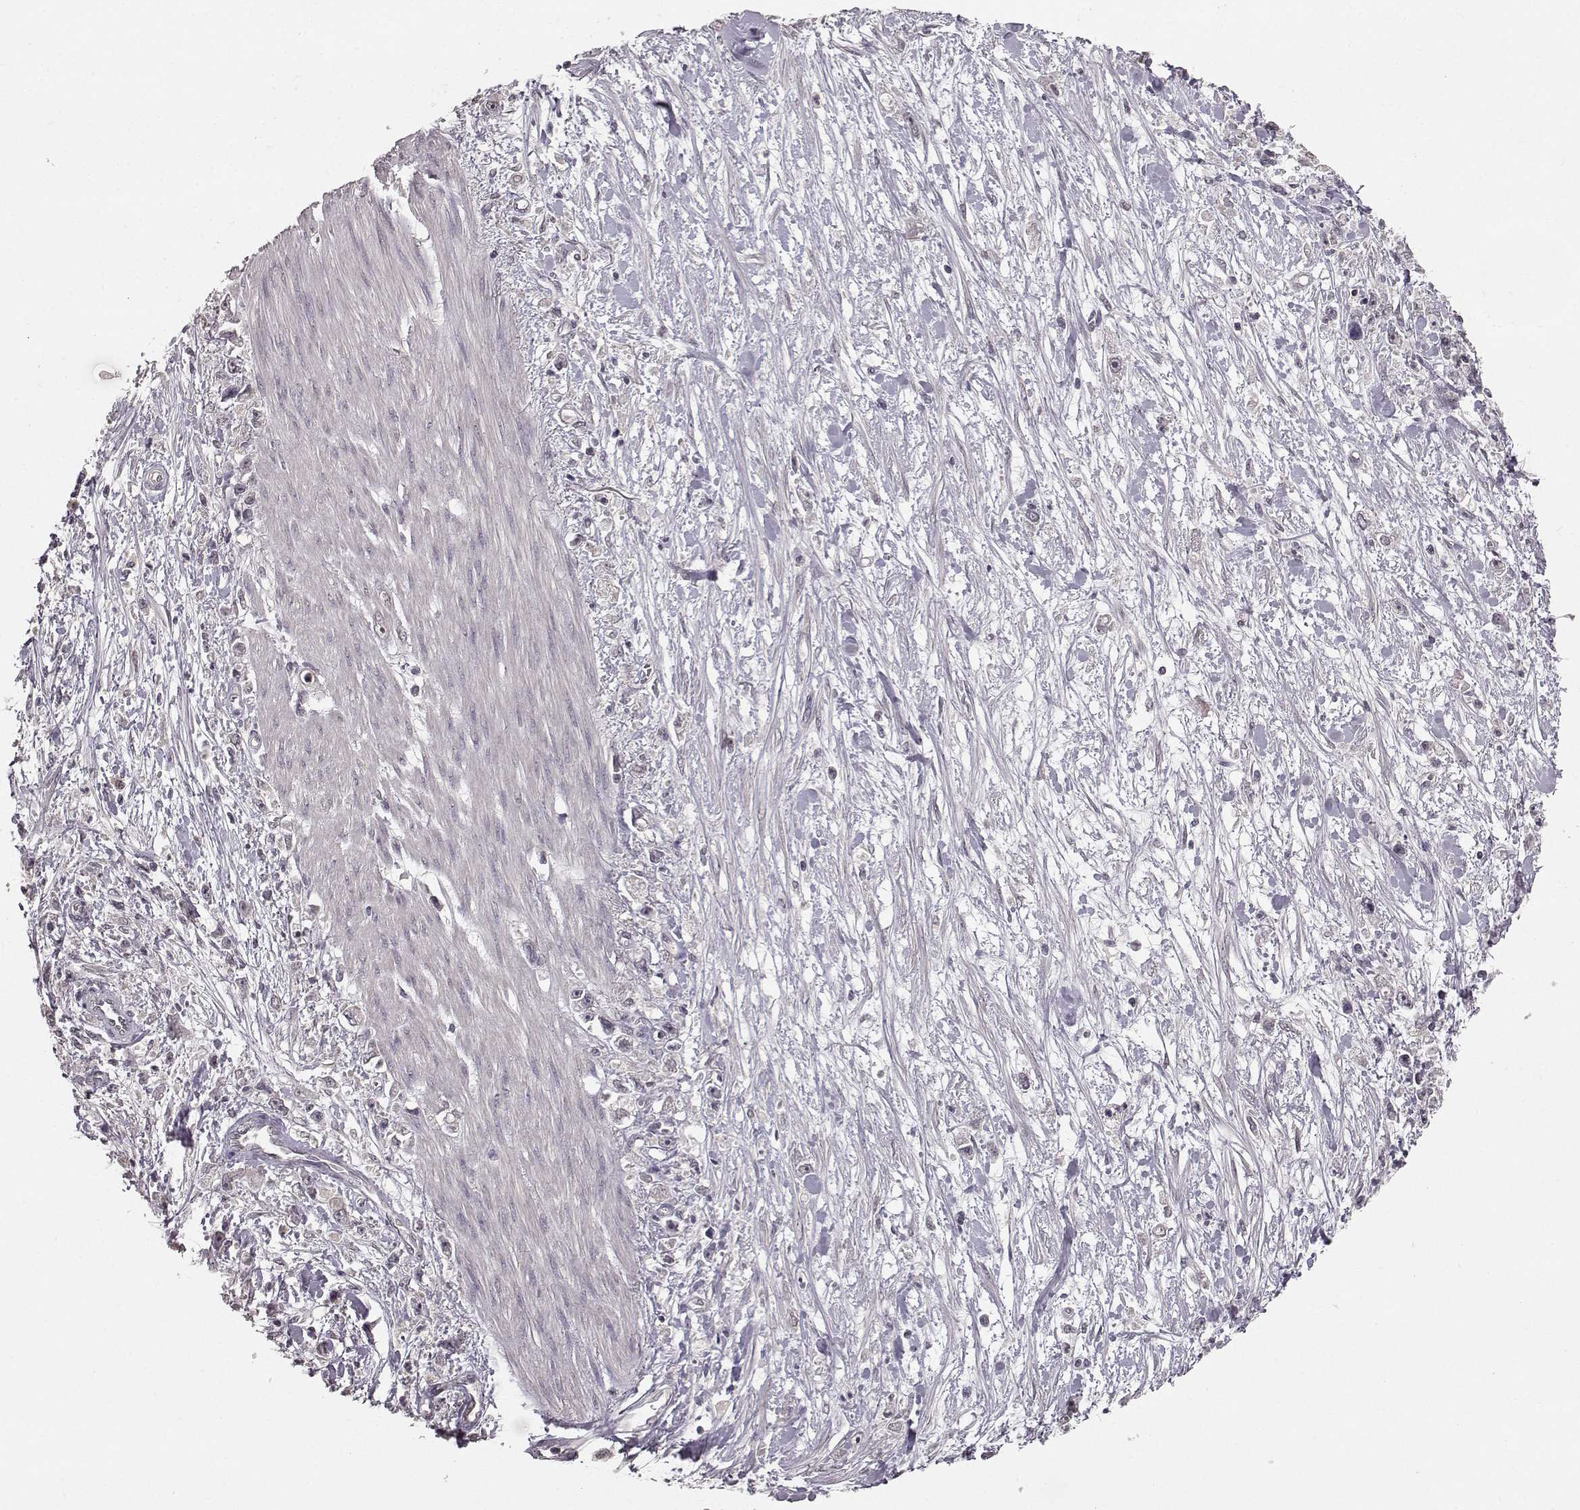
{"staining": {"intensity": "negative", "quantity": "none", "location": "none"}, "tissue": "stomach cancer", "cell_type": "Tumor cells", "image_type": "cancer", "snomed": [{"axis": "morphology", "description": "Adenocarcinoma, NOS"}, {"axis": "topography", "description": "Stomach"}], "caption": "High power microscopy image of an IHC histopathology image of stomach cancer, revealing no significant staining in tumor cells.", "gene": "NTRK2", "patient": {"sex": "female", "age": 59}}